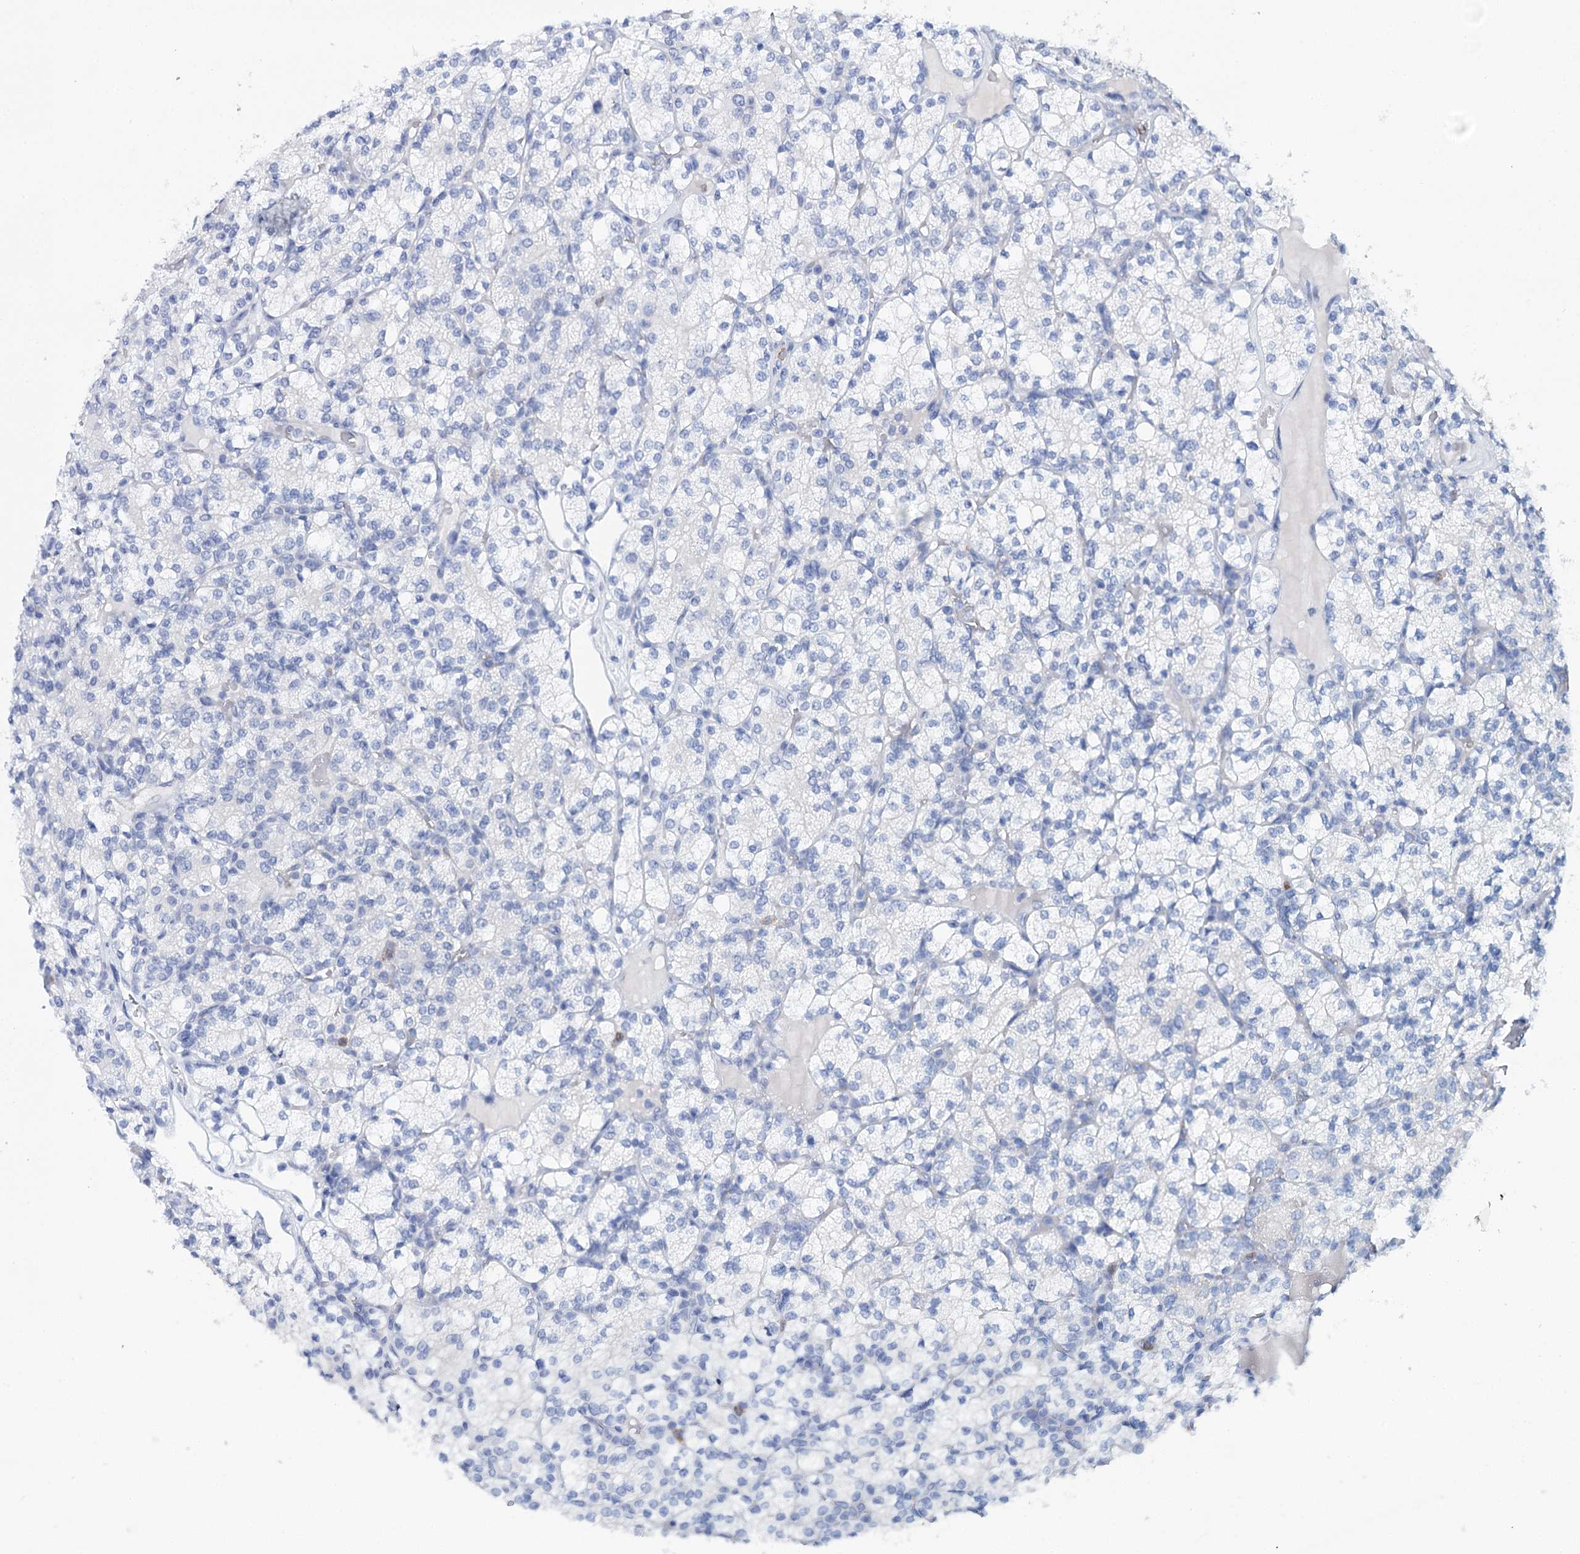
{"staining": {"intensity": "negative", "quantity": "none", "location": "none"}, "tissue": "renal cancer", "cell_type": "Tumor cells", "image_type": "cancer", "snomed": [{"axis": "morphology", "description": "Adenocarcinoma, NOS"}, {"axis": "topography", "description": "Kidney"}], "caption": "Renal cancer (adenocarcinoma) was stained to show a protein in brown. There is no significant expression in tumor cells.", "gene": "CEACAM8", "patient": {"sex": "male", "age": 77}}